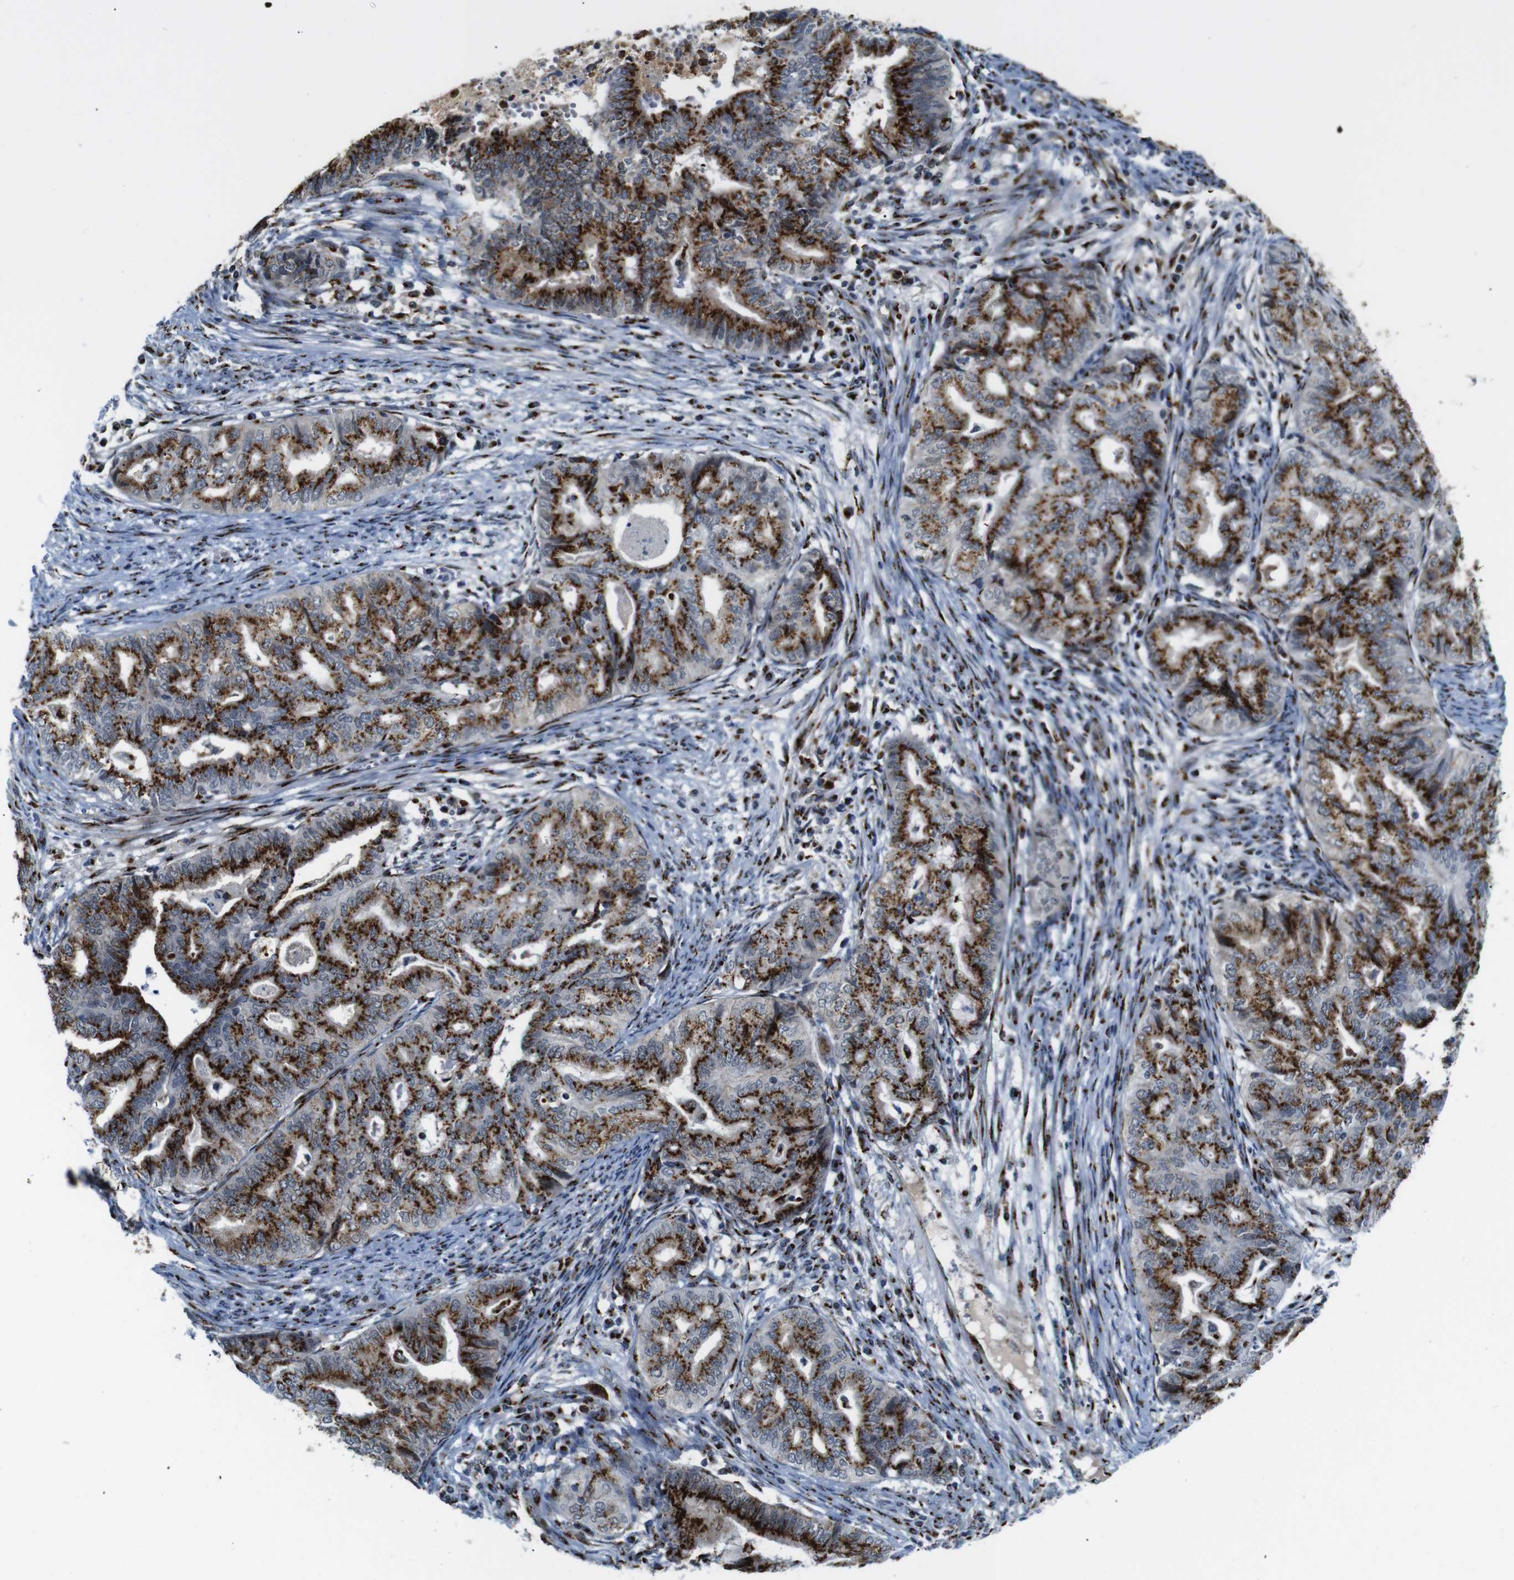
{"staining": {"intensity": "strong", "quantity": ">75%", "location": "cytoplasmic/membranous"}, "tissue": "endometrial cancer", "cell_type": "Tumor cells", "image_type": "cancer", "snomed": [{"axis": "morphology", "description": "Adenocarcinoma, NOS"}, {"axis": "topography", "description": "Endometrium"}], "caption": "This is a photomicrograph of immunohistochemistry staining of endometrial cancer, which shows strong positivity in the cytoplasmic/membranous of tumor cells.", "gene": "TGOLN2", "patient": {"sex": "female", "age": 79}}